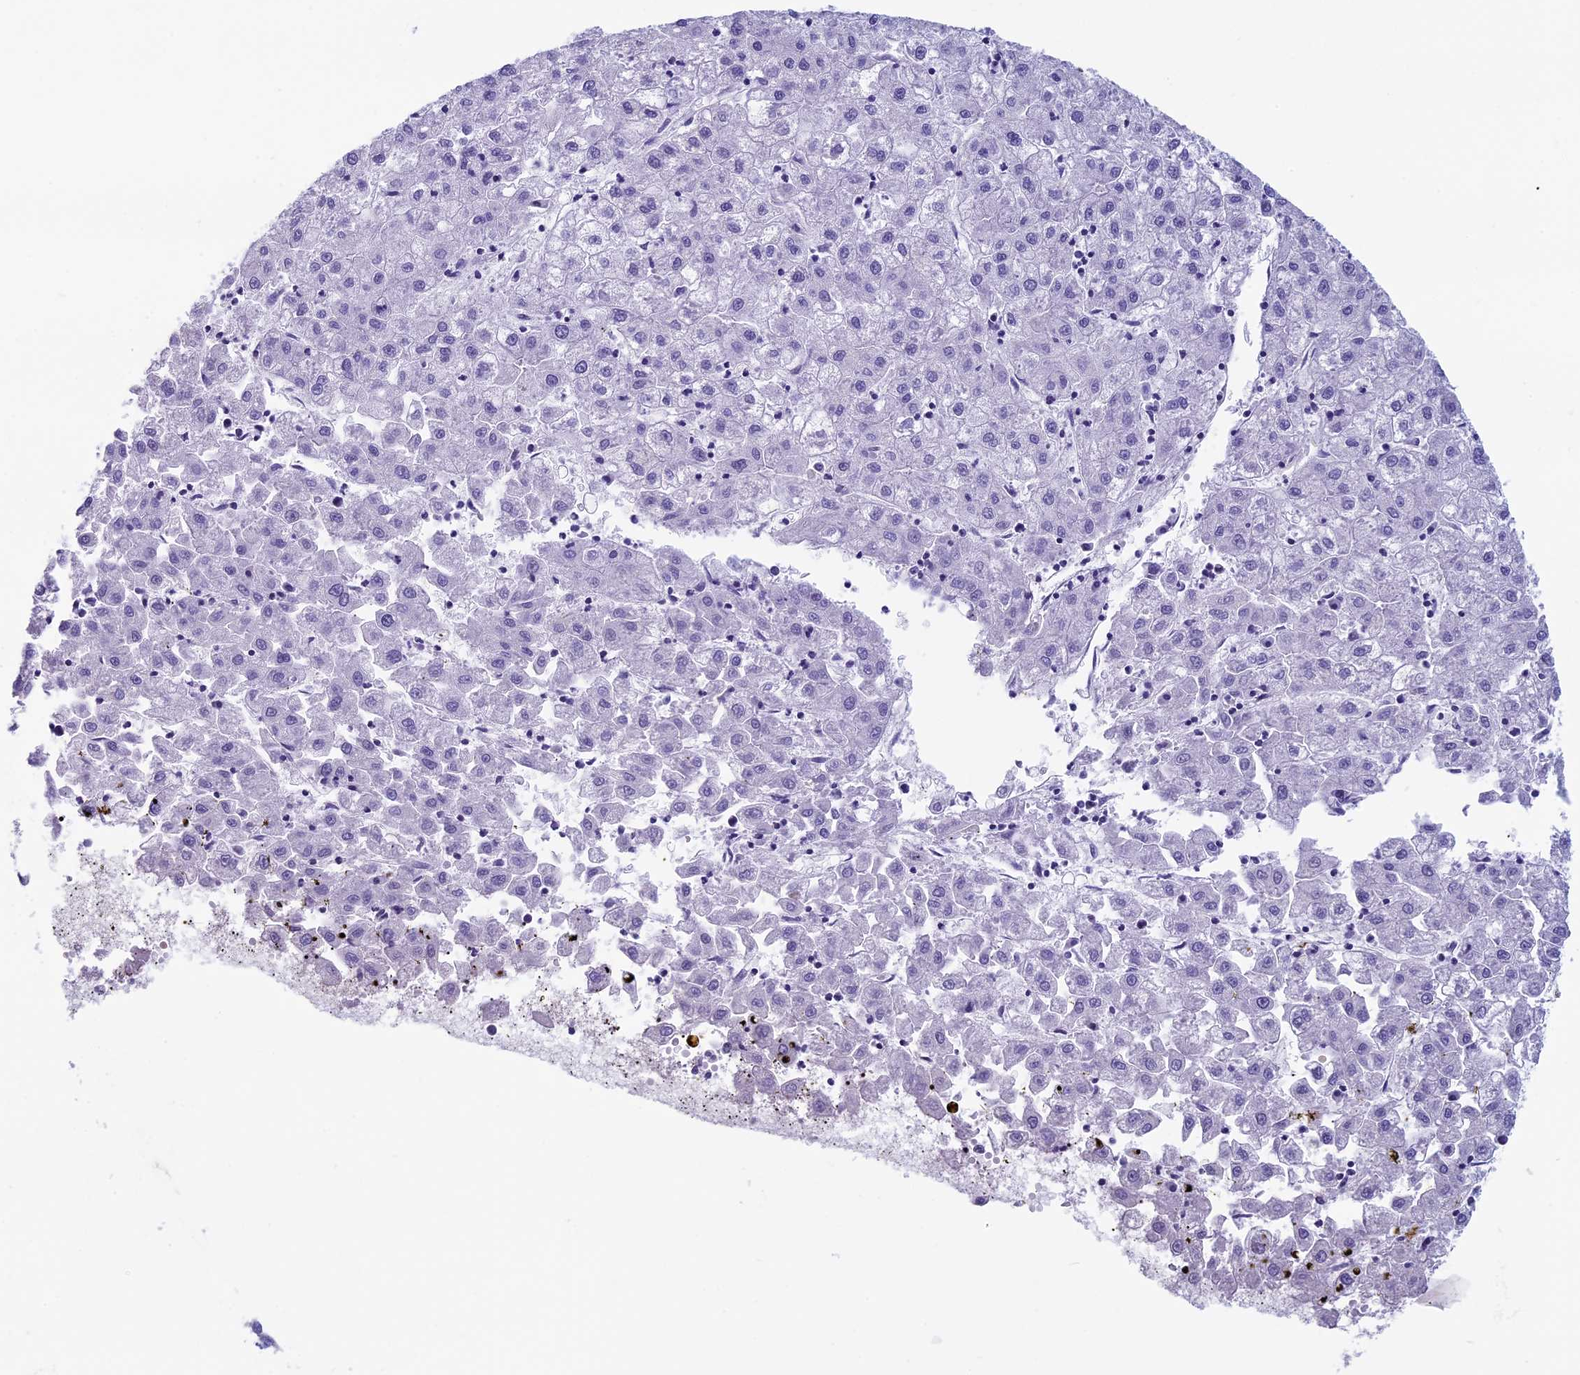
{"staining": {"intensity": "negative", "quantity": "none", "location": "none"}, "tissue": "liver cancer", "cell_type": "Tumor cells", "image_type": "cancer", "snomed": [{"axis": "morphology", "description": "Carcinoma, Hepatocellular, NOS"}, {"axis": "topography", "description": "Liver"}], "caption": "The IHC micrograph has no significant staining in tumor cells of liver cancer (hepatocellular carcinoma) tissue. (DAB (3,3'-diaminobenzidine) immunohistochemistry with hematoxylin counter stain).", "gene": "ZNF563", "patient": {"sex": "male", "age": 72}}